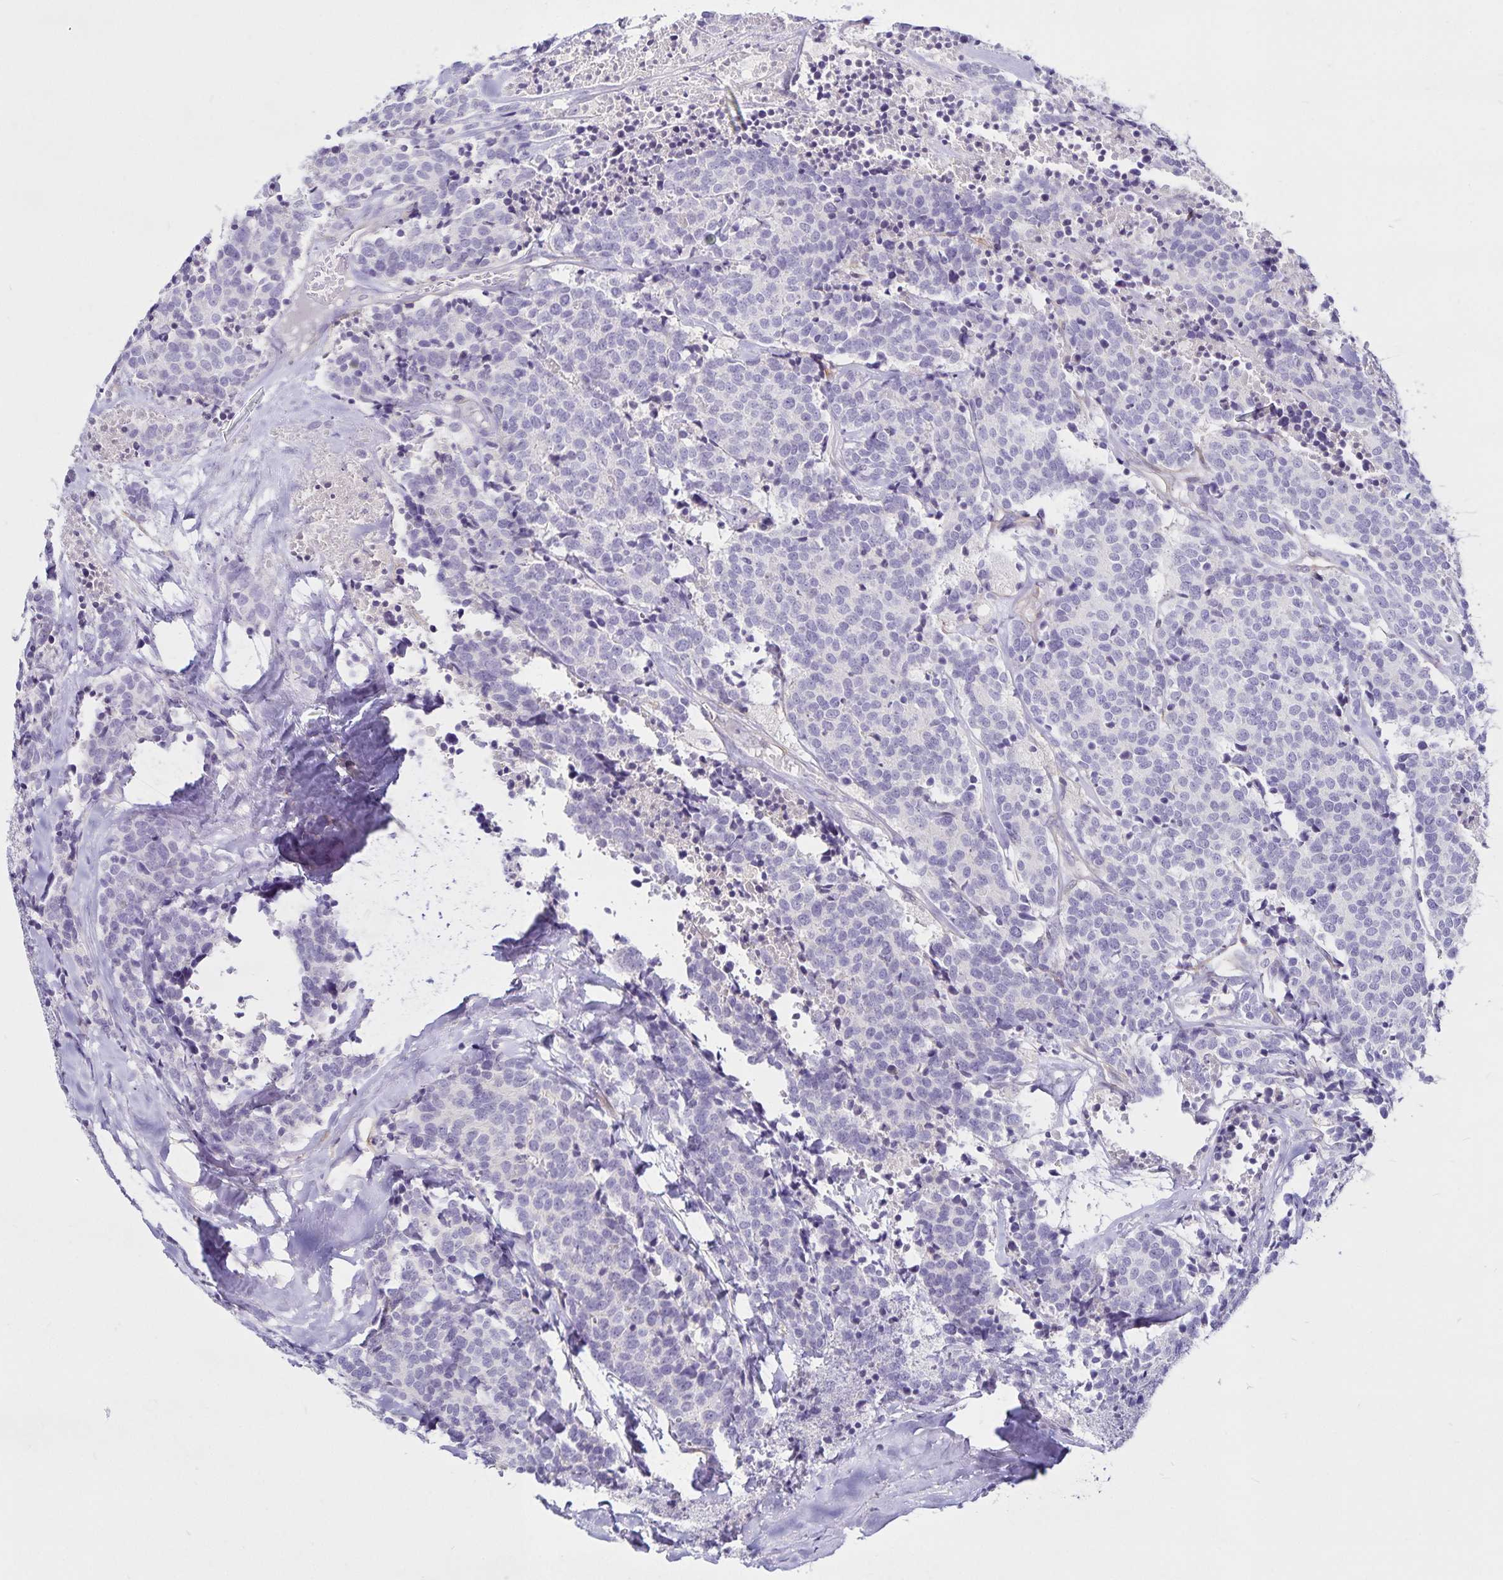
{"staining": {"intensity": "negative", "quantity": "none", "location": "none"}, "tissue": "carcinoid", "cell_type": "Tumor cells", "image_type": "cancer", "snomed": [{"axis": "morphology", "description": "Carcinoid, malignant, NOS"}, {"axis": "topography", "description": "Skin"}], "caption": "An IHC photomicrograph of carcinoid is shown. There is no staining in tumor cells of carcinoid. Brightfield microscopy of IHC stained with DAB (brown) and hematoxylin (blue), captured at high magnification.", "gene": "GNG12", "patient": {"sex": "female", "age": 79}}